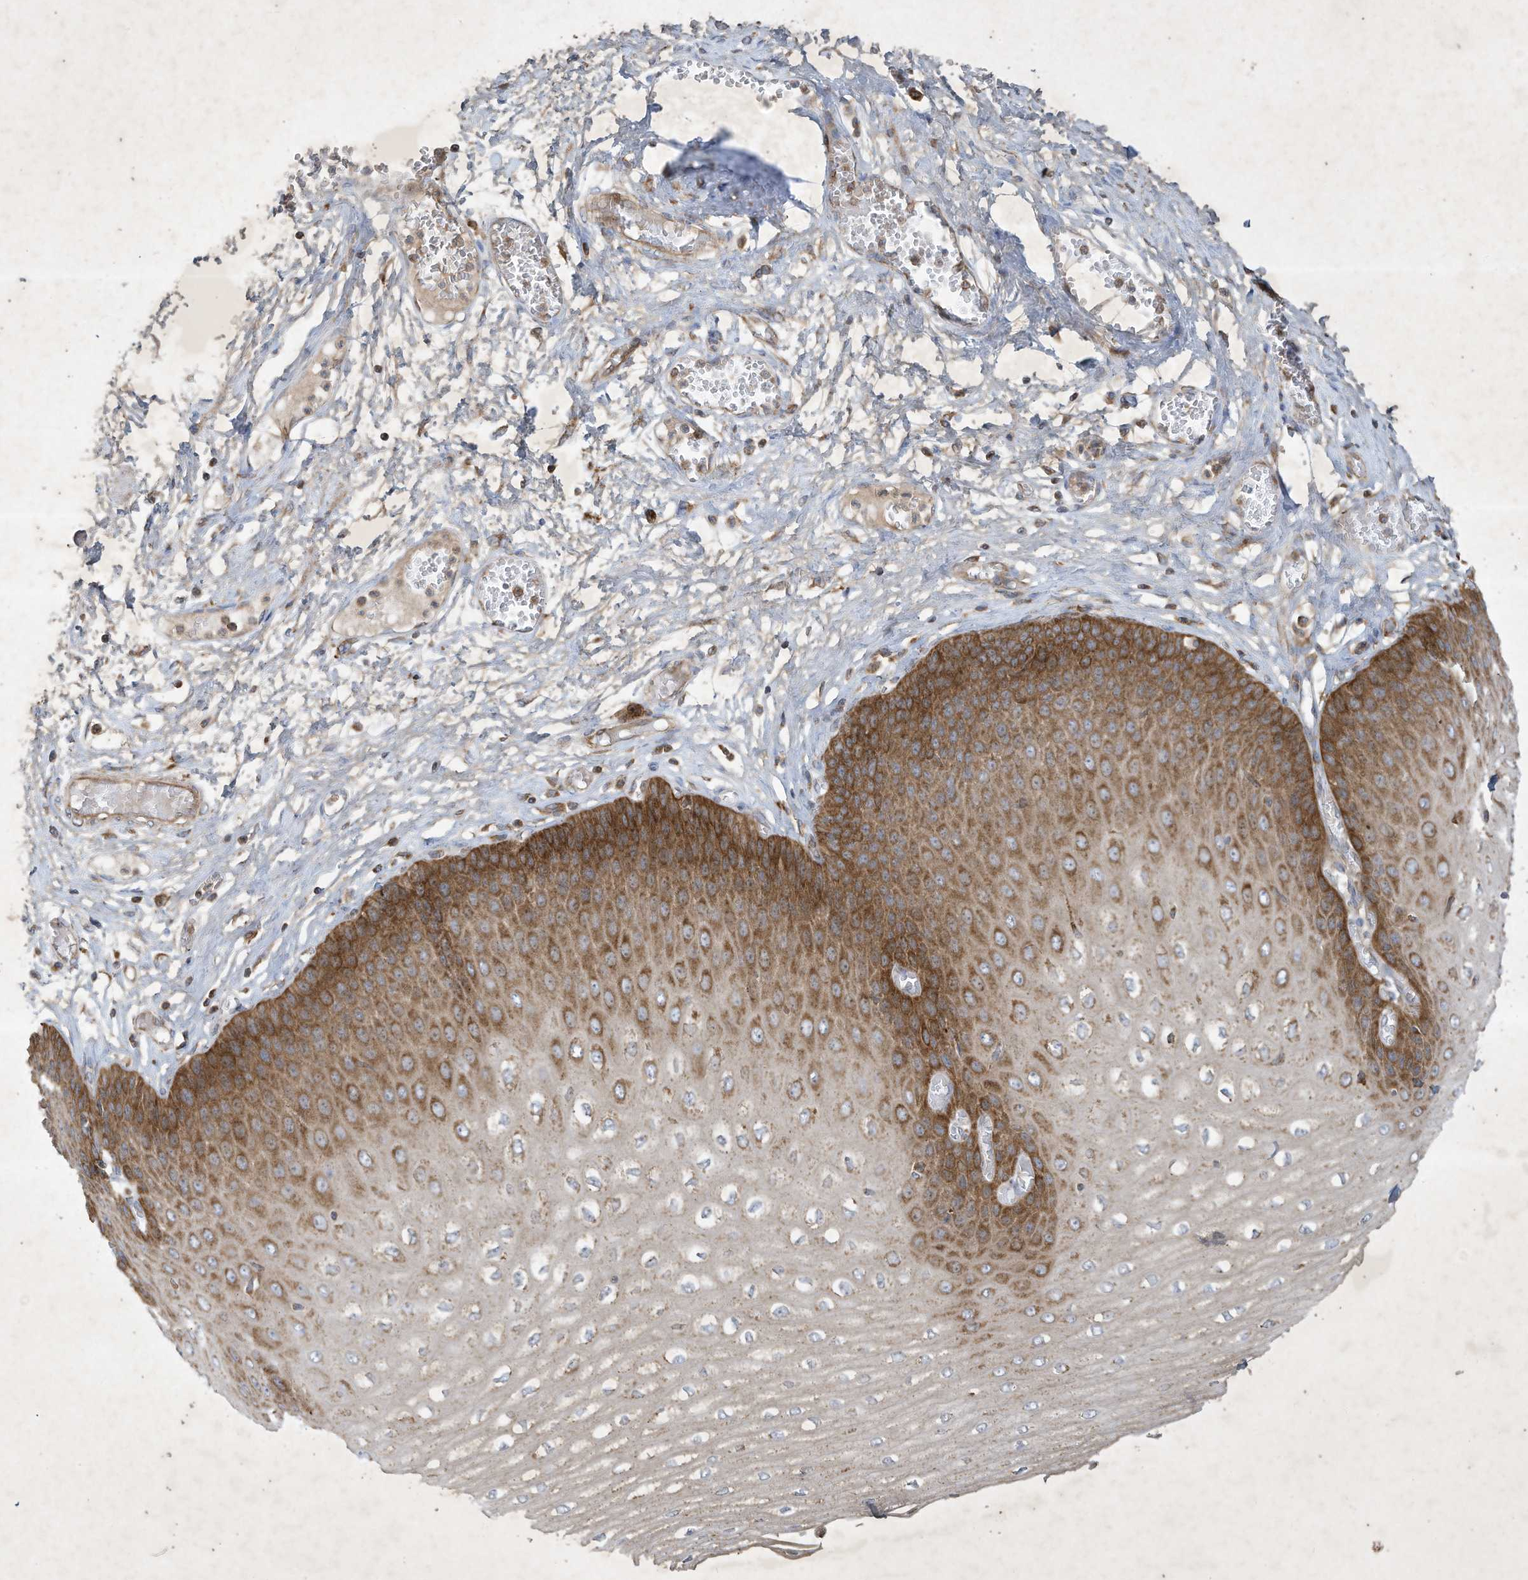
{"staining": {"intensity": "moderate", "quantity": "25%-75%", "location": "cytoplasmic/membranous"}, "tissue": "esophagus", "cell_type": "Squamous epithelial cells", "image_type": "normal", "snomed": [{"axis": "morphology", "description": "Normal tissue, NOS"}, {"axis": "topography", "description": "Esophagus"}], "caption": "Moderate cytoplasmic/membranous positivity is appreciated in approximately 25%-75% of squamous epithelial cells in unremarkable esophagus. Using DAB (brown) and hematoxylin (blue) stains, captured at high magnification using brightfield microscopy.", "gene": "SYNJ2", "patient": {"sex": "male", "age": 60}}